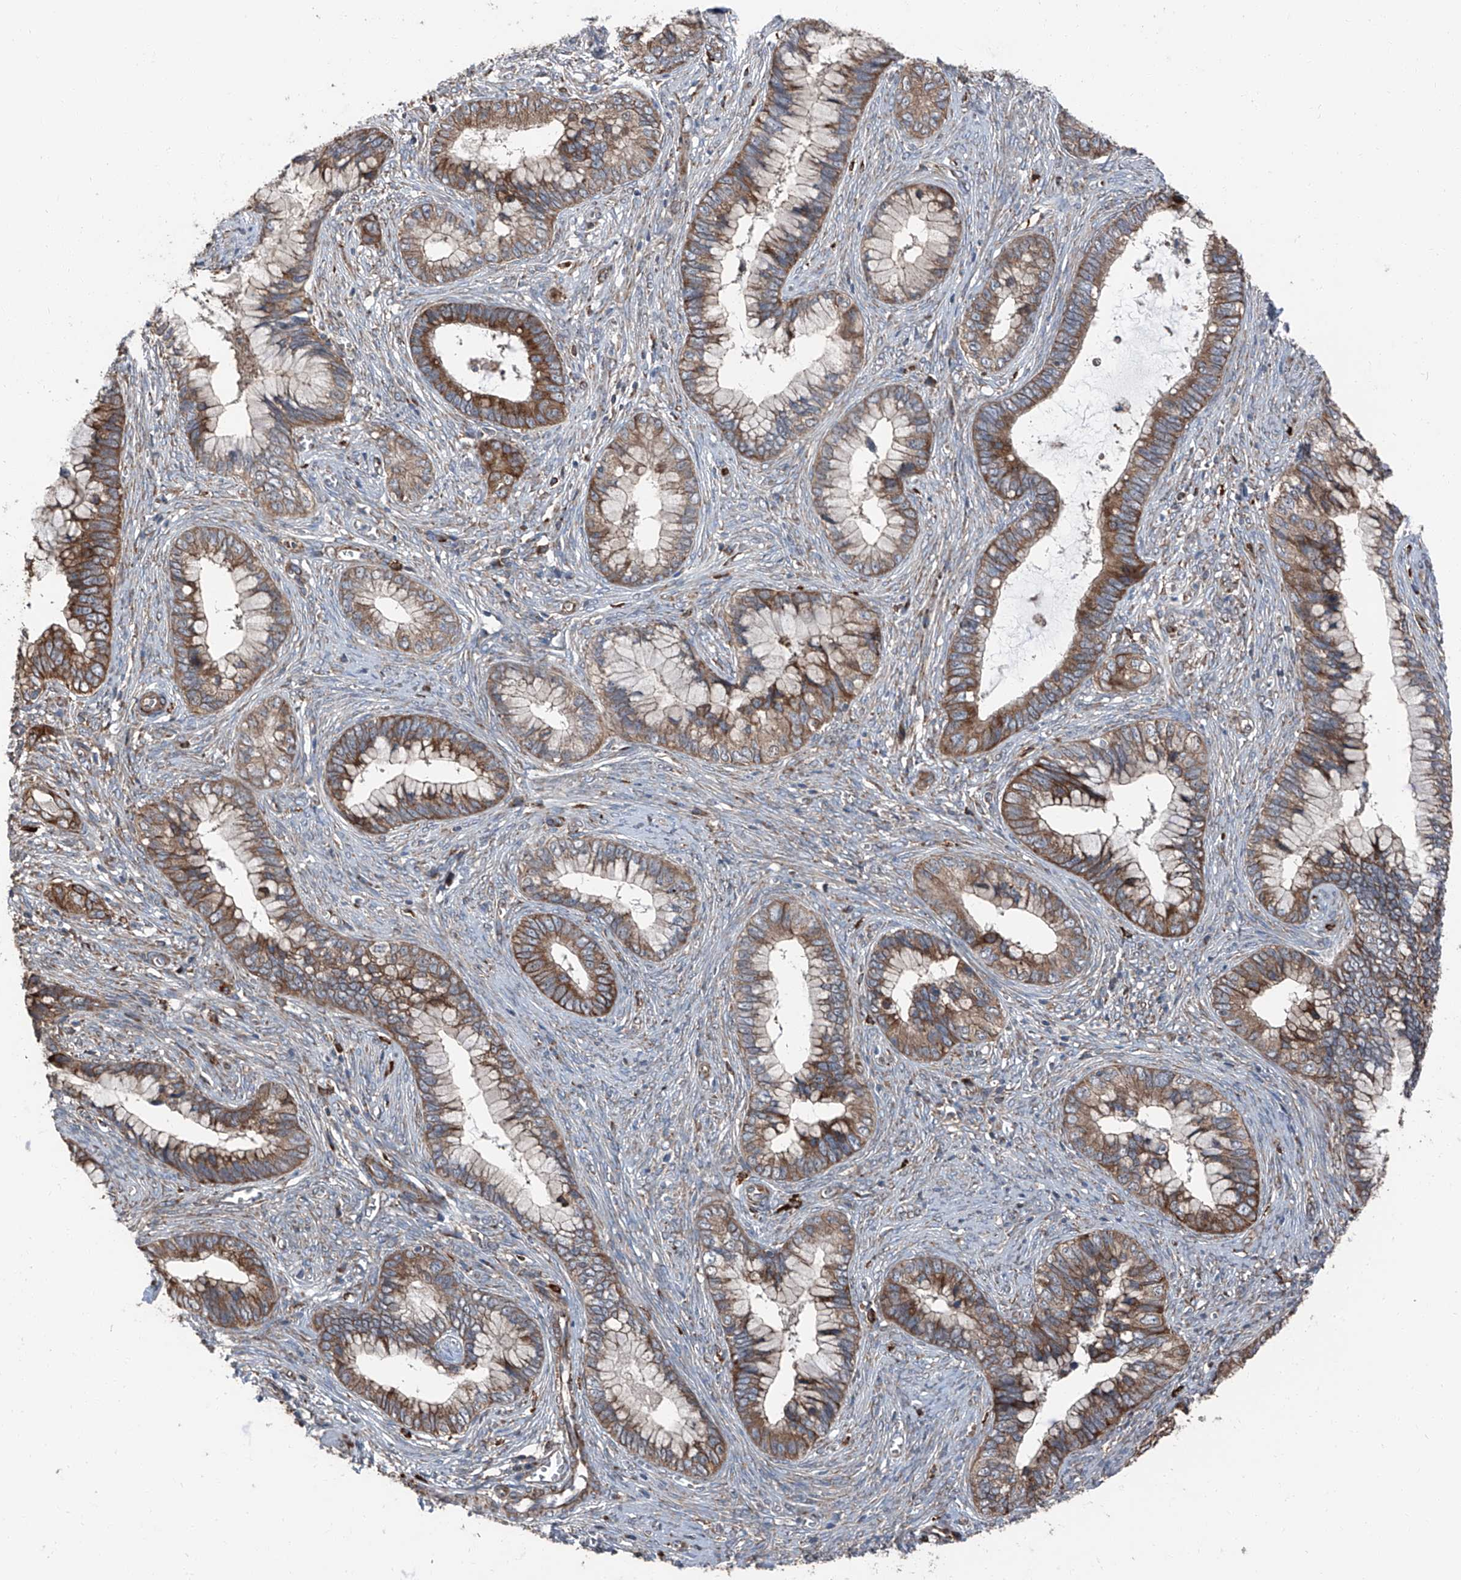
{"staining": {"intensity": "moderate", "quantity": ">75%", "location": "cytoplasmic/membranous"}, "tissue": "cervical cancer", "cell_type": "Tumor cells", "image_type": "cancer", "snomed": [{"axis": "morphology", "description": "Adenocarcinoma, NOS"}, {"axis": "topography", "description": "Cervix"}], "caption": "This image shows IHC staining of human cervical adenocarcinoma, with medium moderate cytoplasmic/membranous expression in about >75% of tumor cells.", "gene": "LIMK1", "patient": {"sex": "female", "age": 44}}